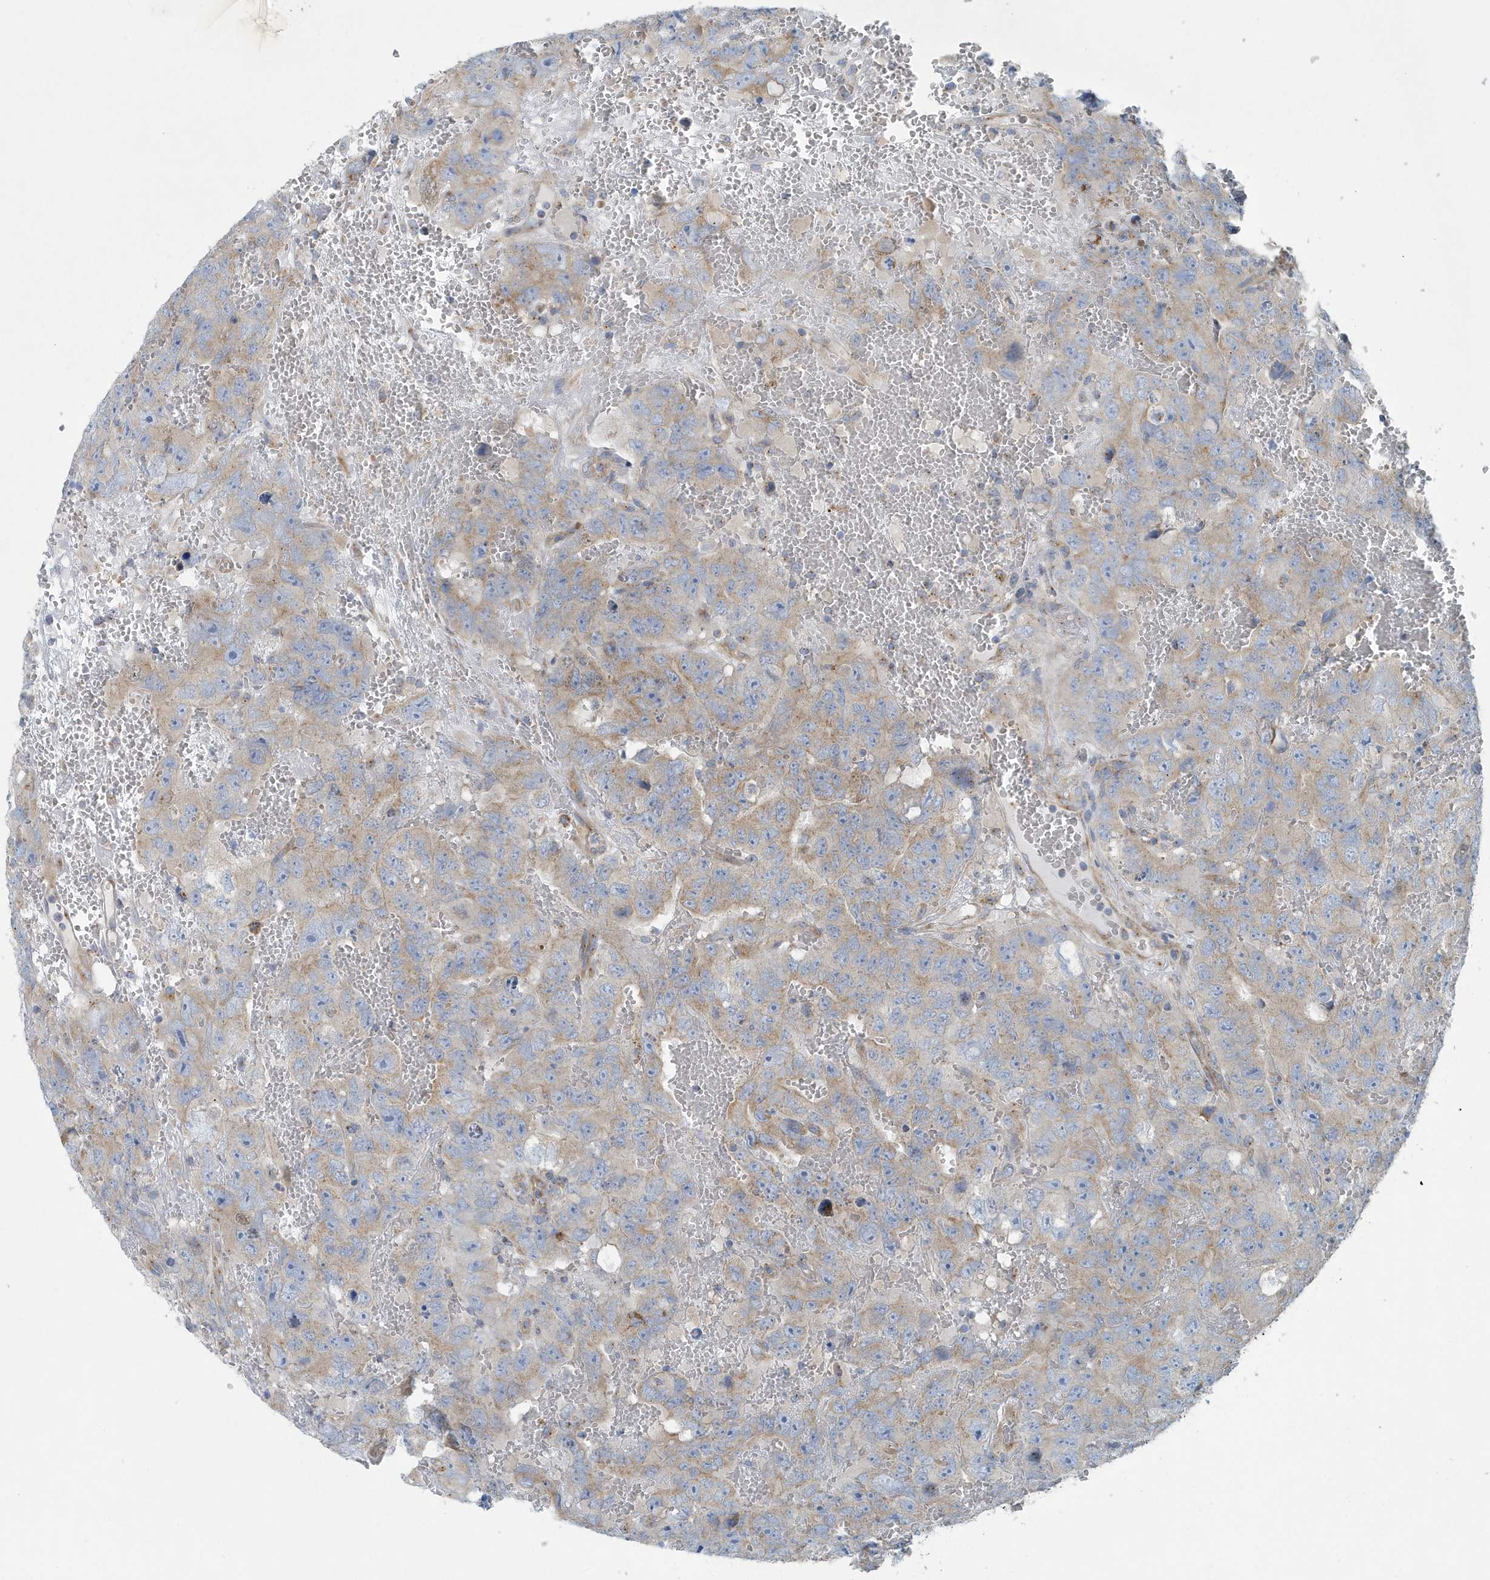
{"staining": {"intensity": "weak", "quantity": ">75%", "location": "cytoplasmic/membranous"}, "tissue": "testis cancer", "cell_type": "Tumor cells", "image_type": "cancer", "snomed": [{"axis": "morphology", "description": "Carcinoma, Embryonal, NOS"}, {"axis": "topography", "description": "Testis"}], "caption": "Testis cancer stained with a brown dye shows weak cytoplasmic/membranous positive expression in approximately >75% of tumor cells.", "gene": "PPM1M", "patient": {"sex": "male", "age": 45}}